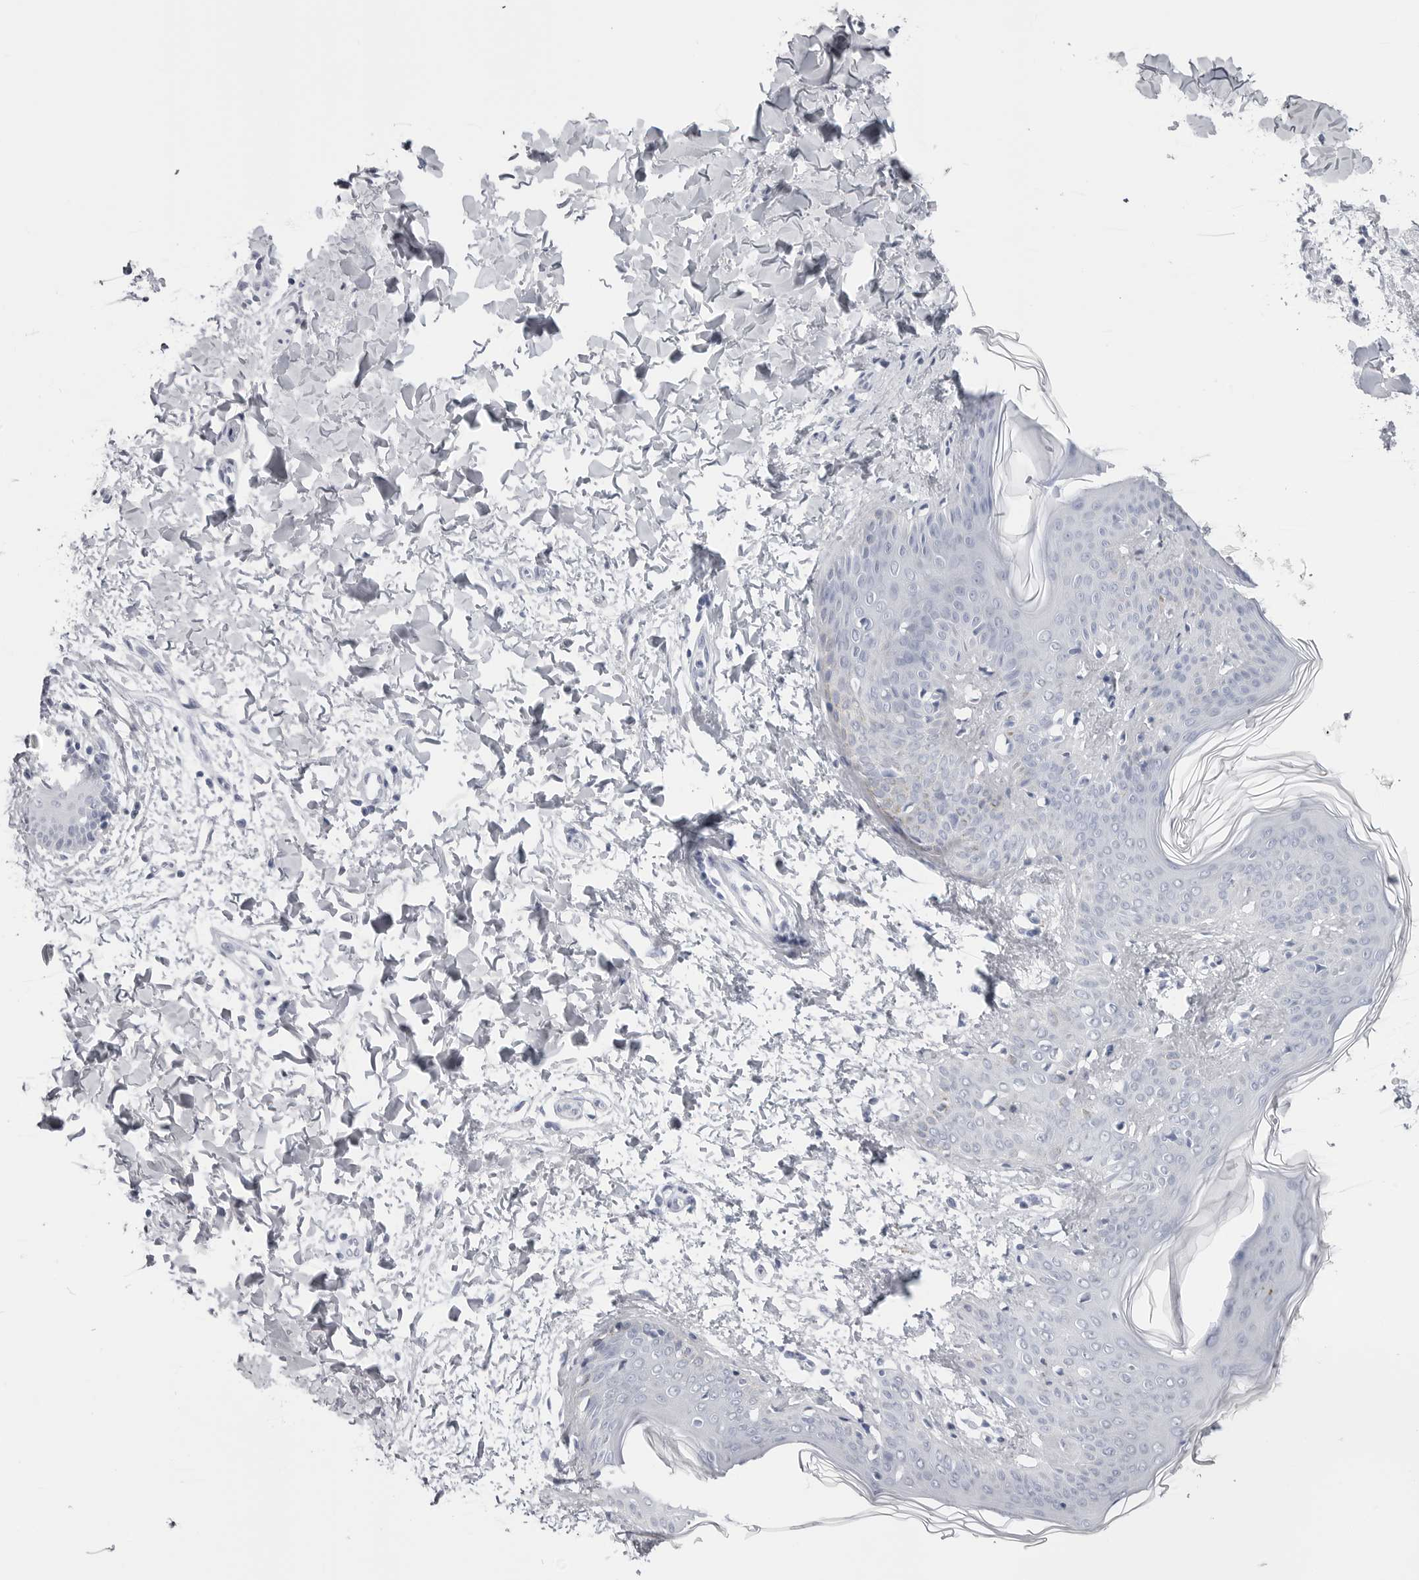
{"staining": {"intensity": "negative", "quantity": "none", "location": "none"}, "tissue": "skin", "cell_type": "Fibroblasts", "image_type": "normal", "snomed": [{"axis": "morphology", "description": "Normal tissue, NOS"}, {"axis": "topography", "description": "Skin"}], "caption": "Skin stained for a protein using IHC exhibits no expression fibroblasts.", "gene": "CST2", "patient": {"sex": "female", "age": 17}}